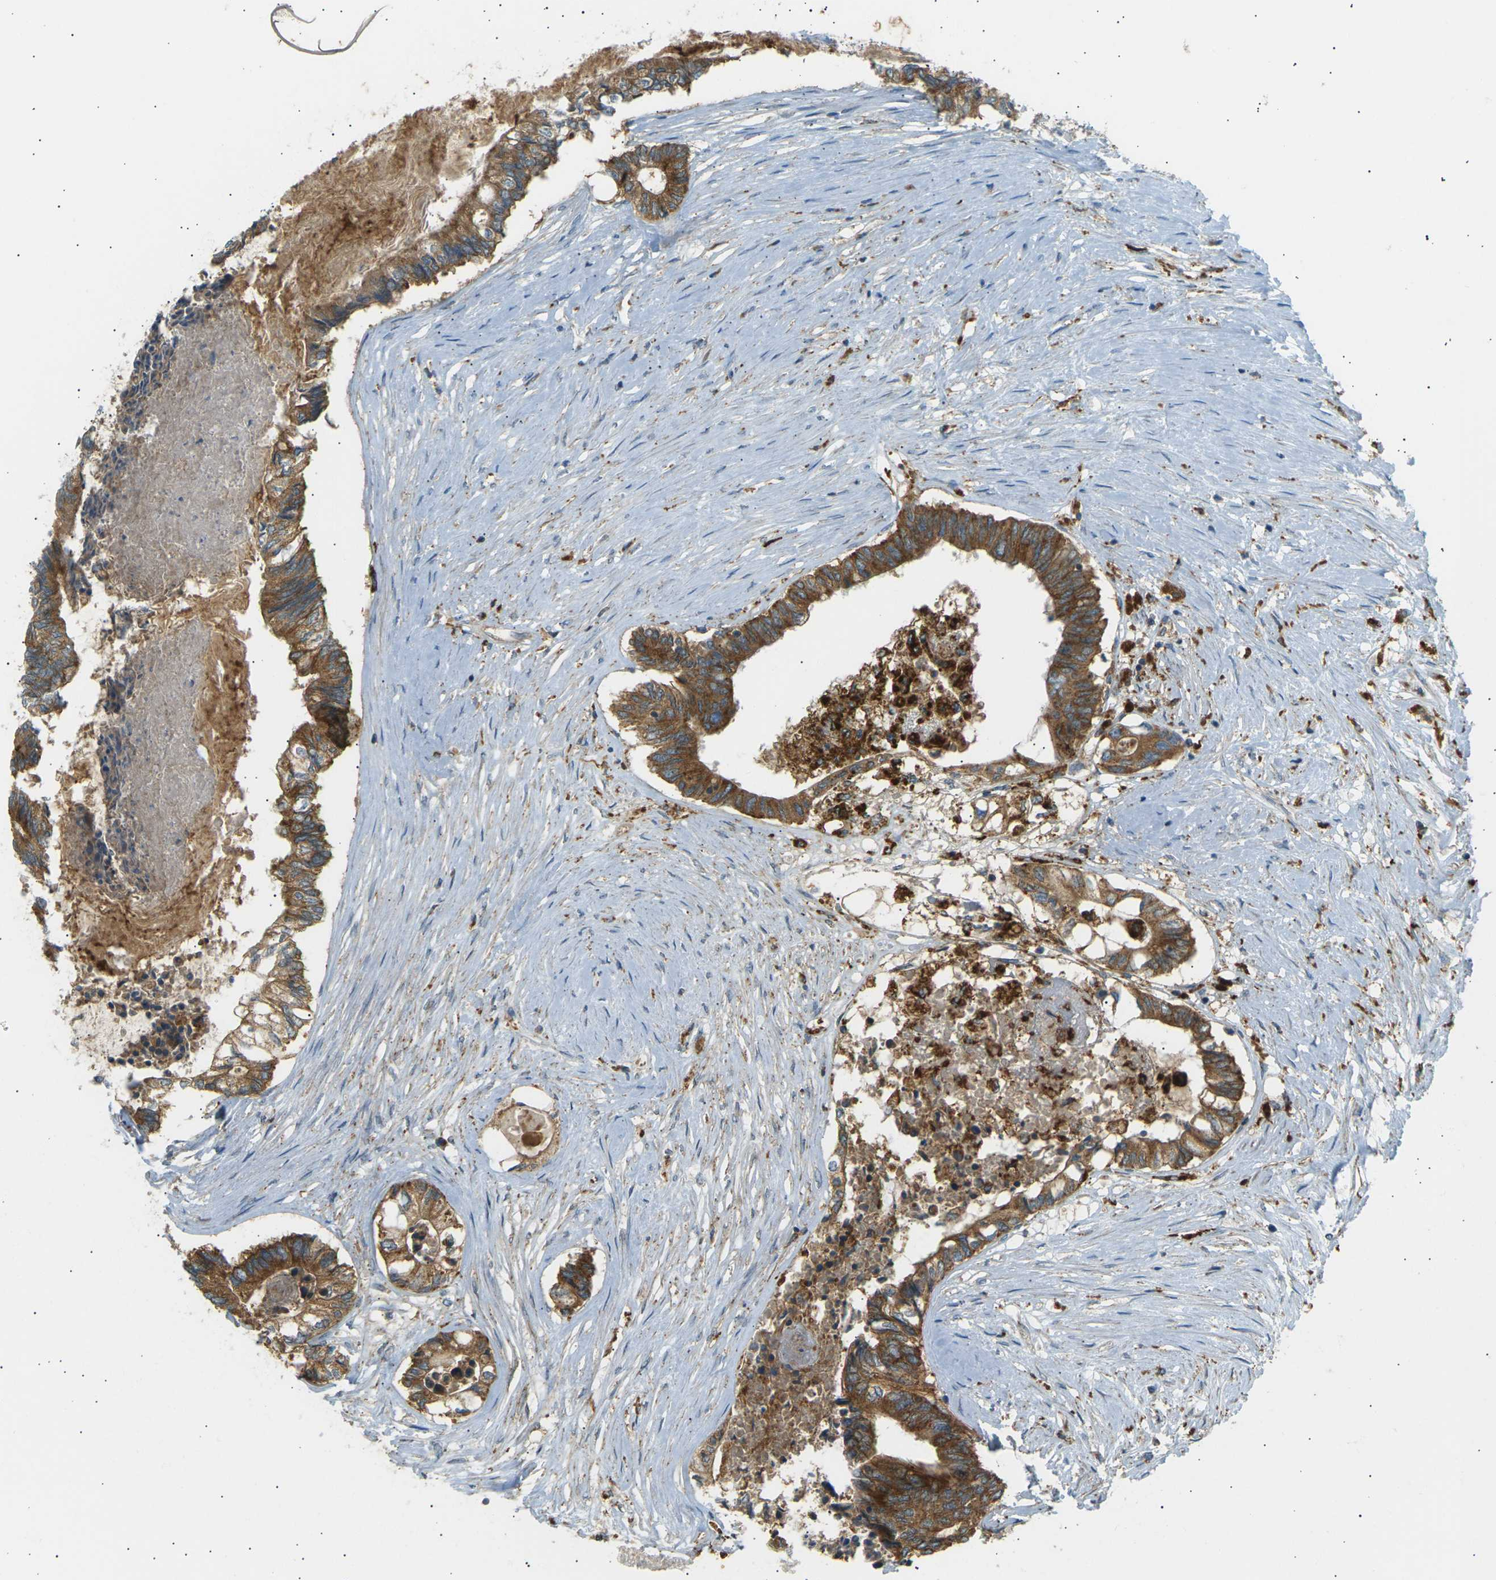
{"staining": {"intensity": "strong", "quantity": ">75%", "location": "cytoplasmic/membranous"}, "tissue": "colorectal cancer", "cell_type": "Tumor cells", "image_type": "cancer", "snomed": [{"axis": "morphology", "description": "Adenocarcinoma, NOS"}, {"axis": "topography", "description": "Rectum"}], "caption": "A micrograph of human colorectal cancer stained for a protein displays strong cytoplasmic/membranous brown staining in tumor cells. (DAB (3,3'-diaminobenzidine) = brown stain, brightfield microscopy at high magnification).", "gene": "CDK17", "patient": {"sex": "male", "age": 63}}